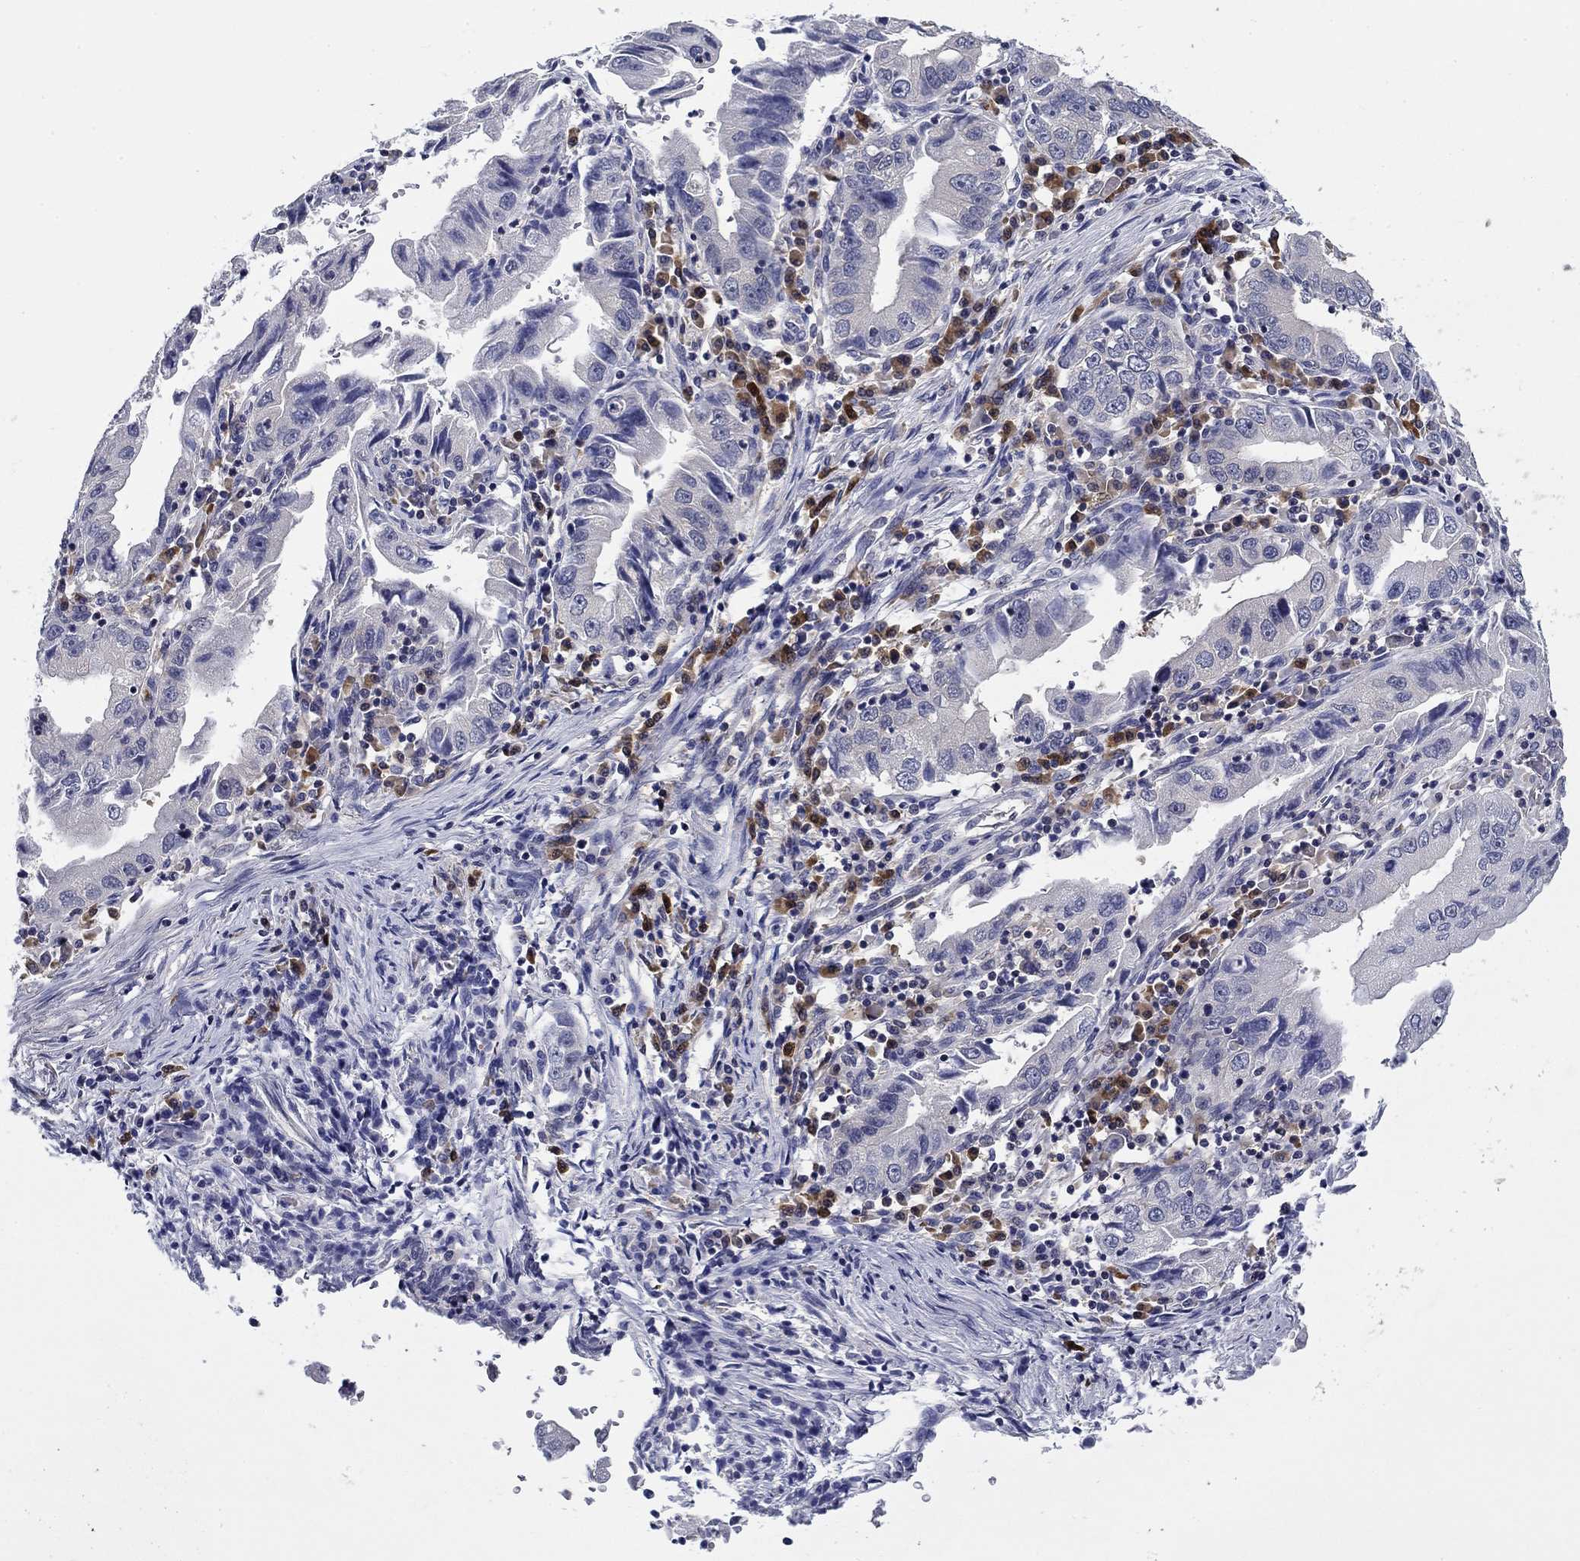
{"staining": {"intensity": "negative", "quantity": "none", "location": "none"}, "tissue": "stomach cancer", "cell_type": "Tumor cells", "image_type": "cancer", "snomed": [{"axis": "morphology", "description": "Adenocarcinoma, NOS"}, {"axis": "topography", "description": "Stomach"}], "caption": "Histopathology image shows no significant protein staining in tumor cells of adenocarcinoma (stomach). (Stains: DAB IHC with hematoxylin counter stain, Microscopy: brightfield microscopy at high magnification).", "gene": "POU2F2", "patient": {"sex": "male", "age": 76}}